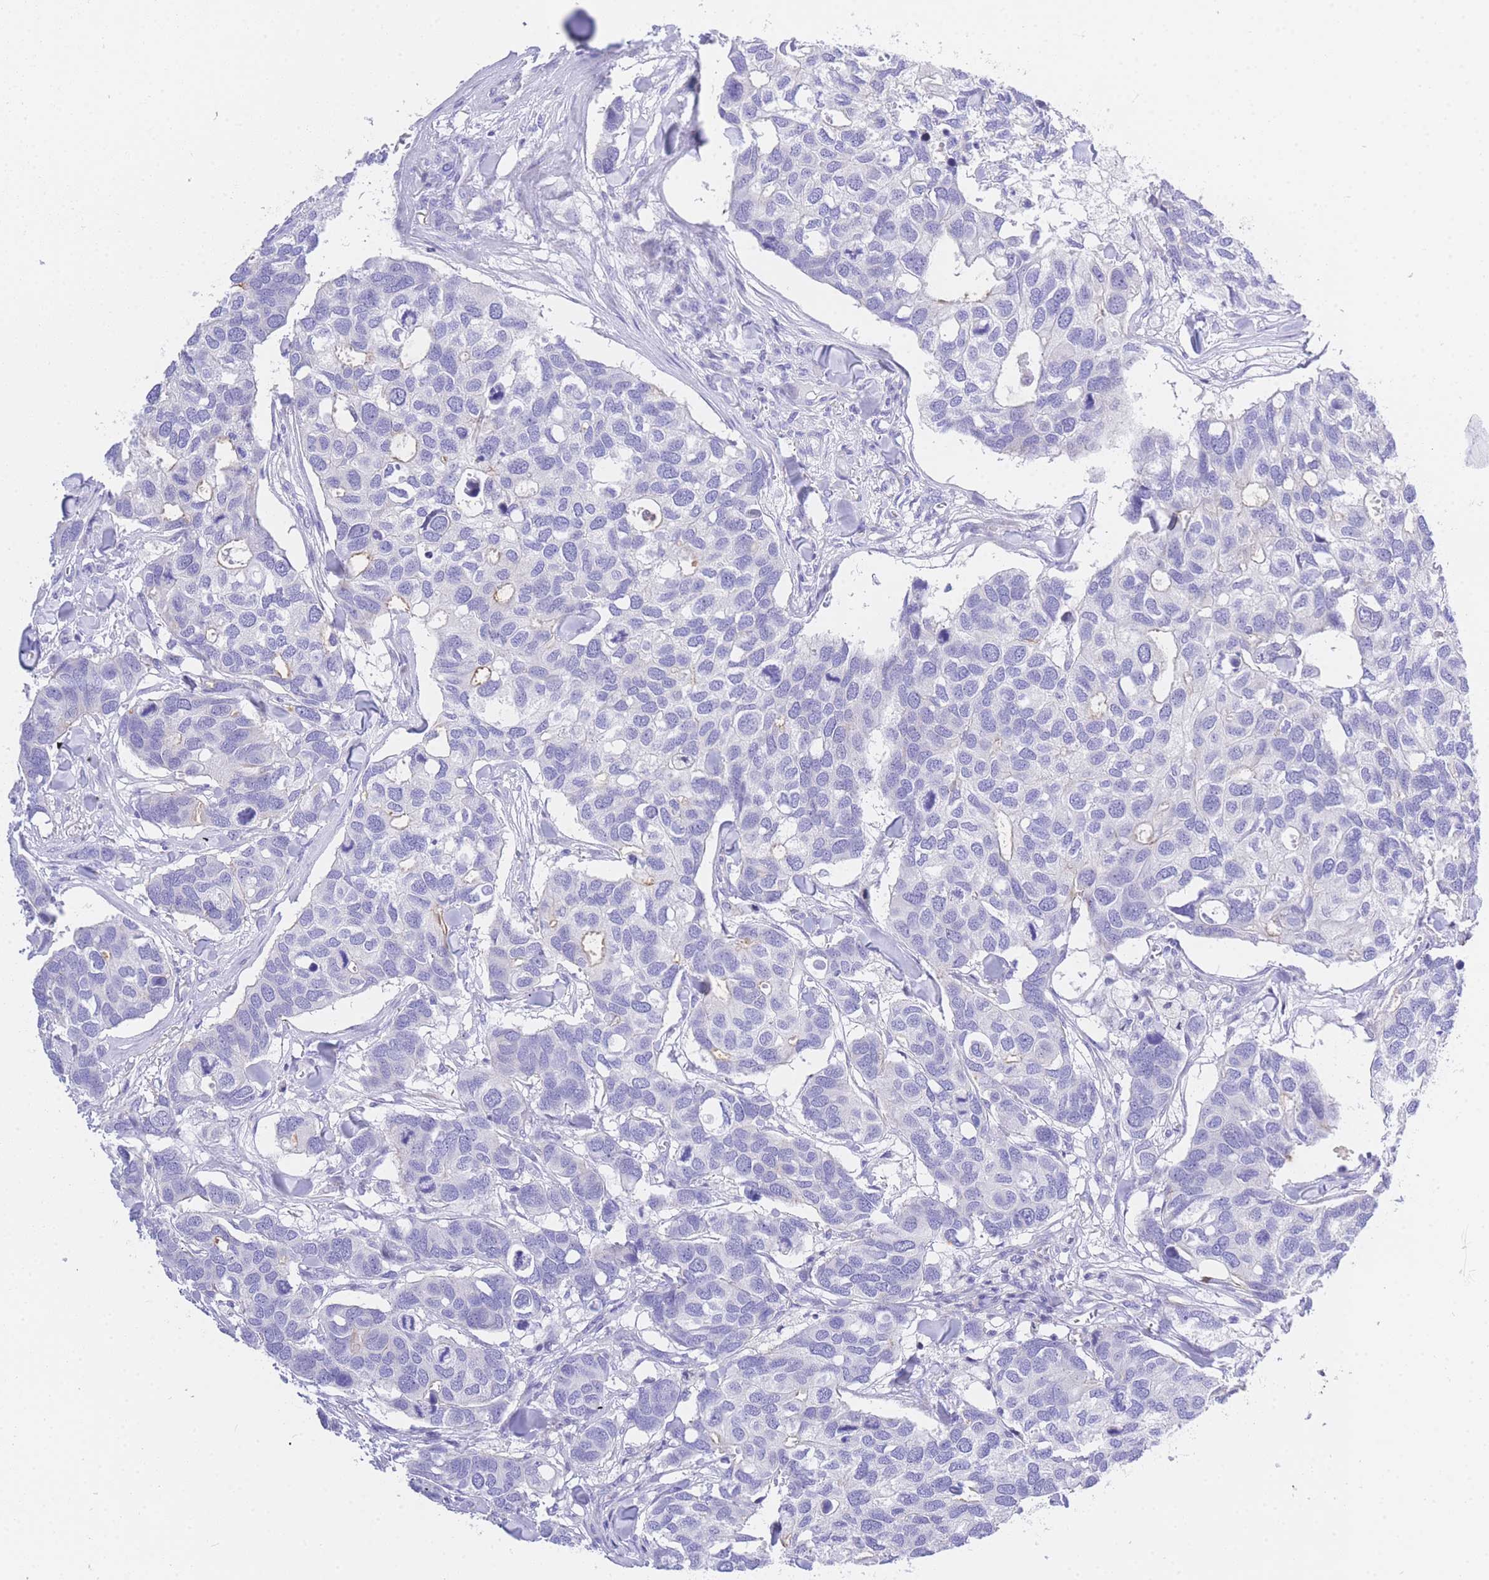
{"staining": {"intensity": "negative", "quantity": "none", "location": "none"}, "tissue": "breast cancer", "cell_type": "Tumor cells", "image_type": "cancer", "snomed": [{"axis": "morphology", "description": "Duct carcinoma"}, {"axis": "topography", "description": "Breast"}], "caption": "Tumor cells show no significant staining in intraductal carcinoma (breast). Brightfield microscopy of IHC stained with DAB (3,3'-diaminobenzidine) (brown) and hematoxylin (blue), captured at high magnification.", "gene": "TIFAB", "patient": {"sex": "female", "age": 83}}